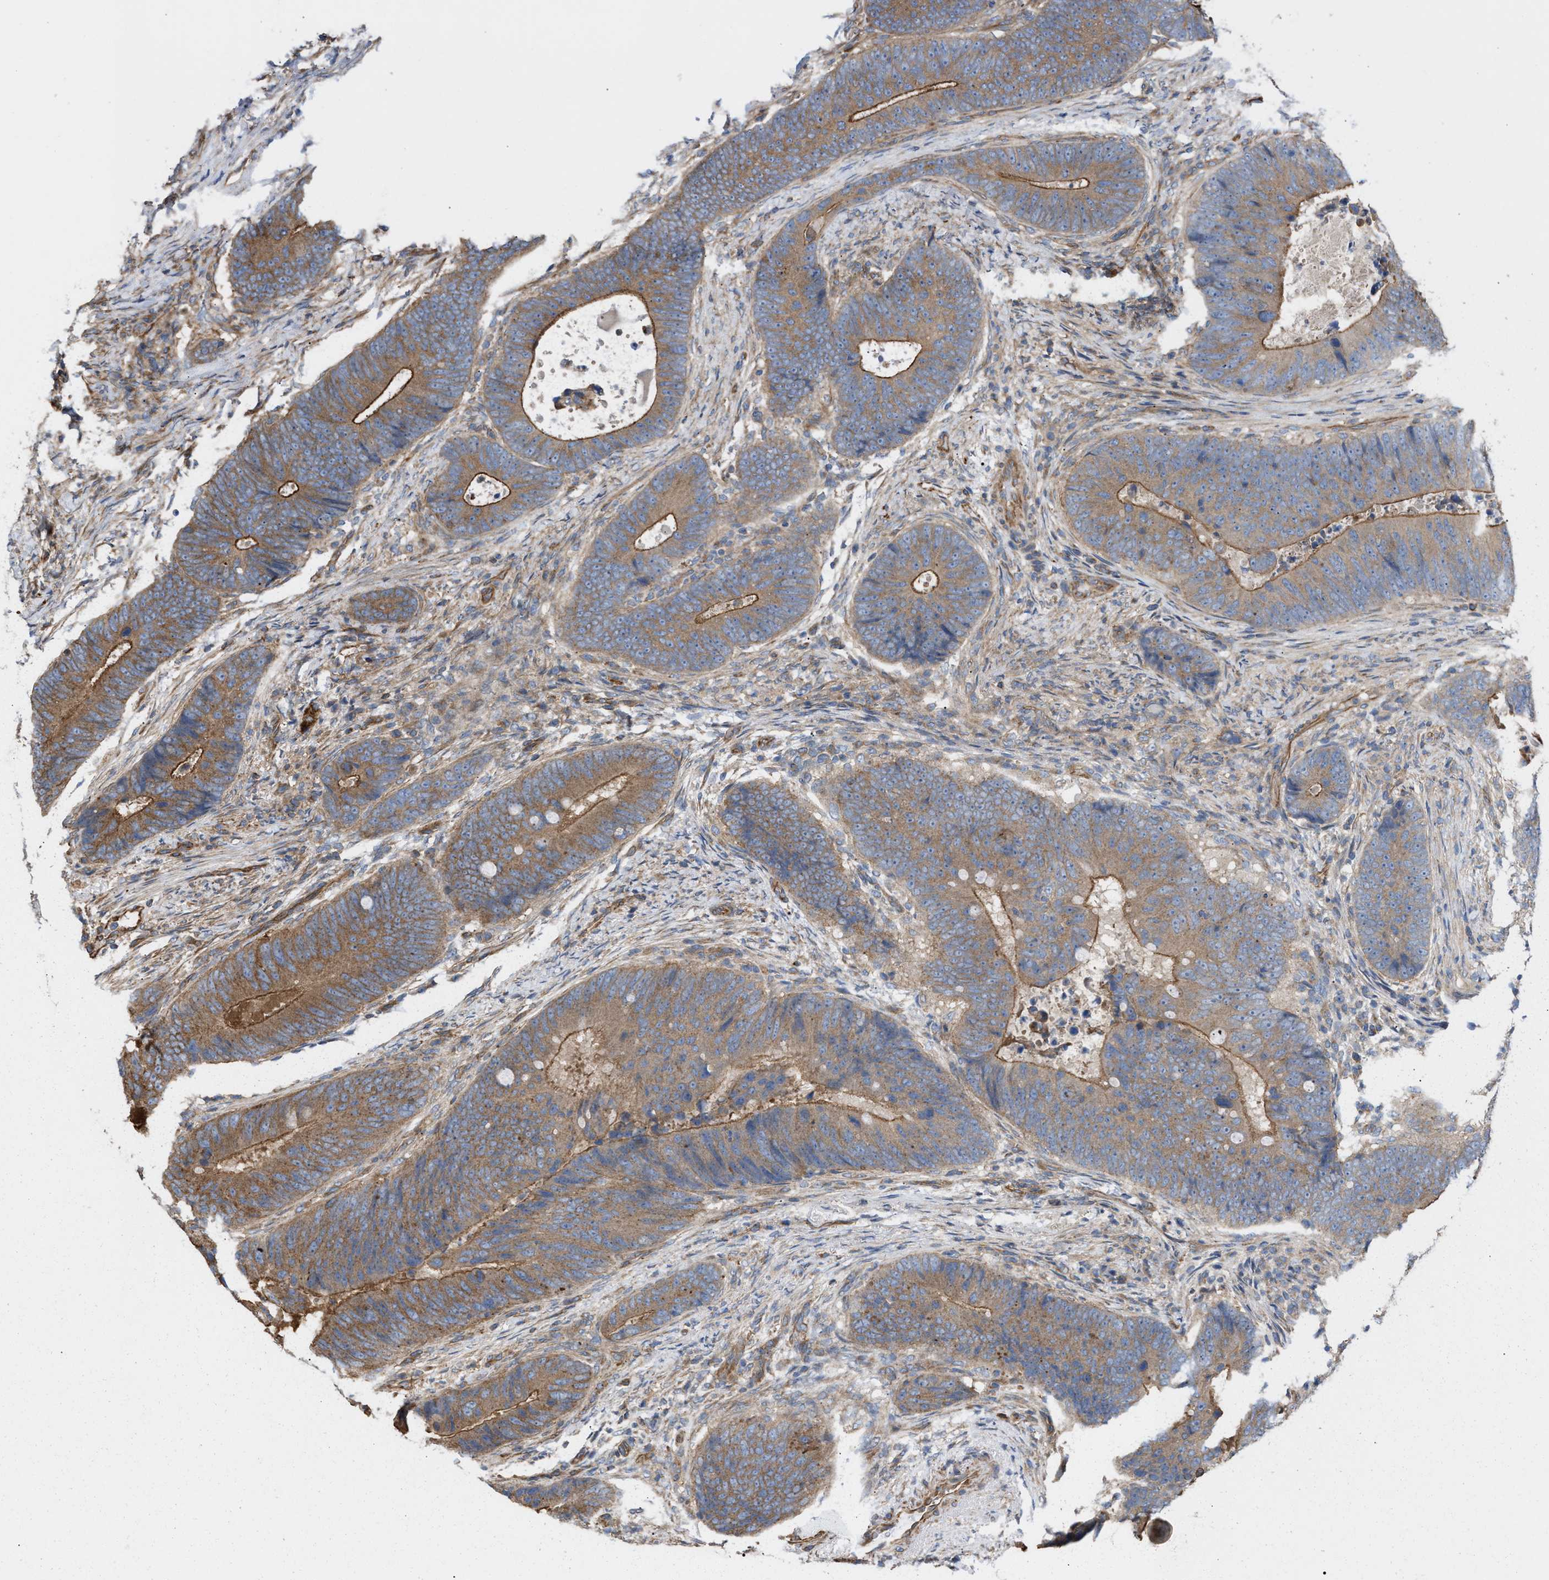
{"staining": {"intensity": "weak", "quantity": ">75%", "location": "cytoplasmic/membranous"}, "tissue": "colorectal cancer", "cell_type": "Tumor cells", "image_type": "cancer", "snomed": [{"axis": "morphology", "description": "Adenocarcinoma, NOS"}, {"axis": "topography", "description": "Colon"}], "caption": "Human adenocarcinoma (colorectal) stained with a brown dye displays weak cytoplasmic/membranous positive positivity in about >75% of tumor cells.", "gene": "EPS15L1", "patient": {"sex": "male", "age": 56}}